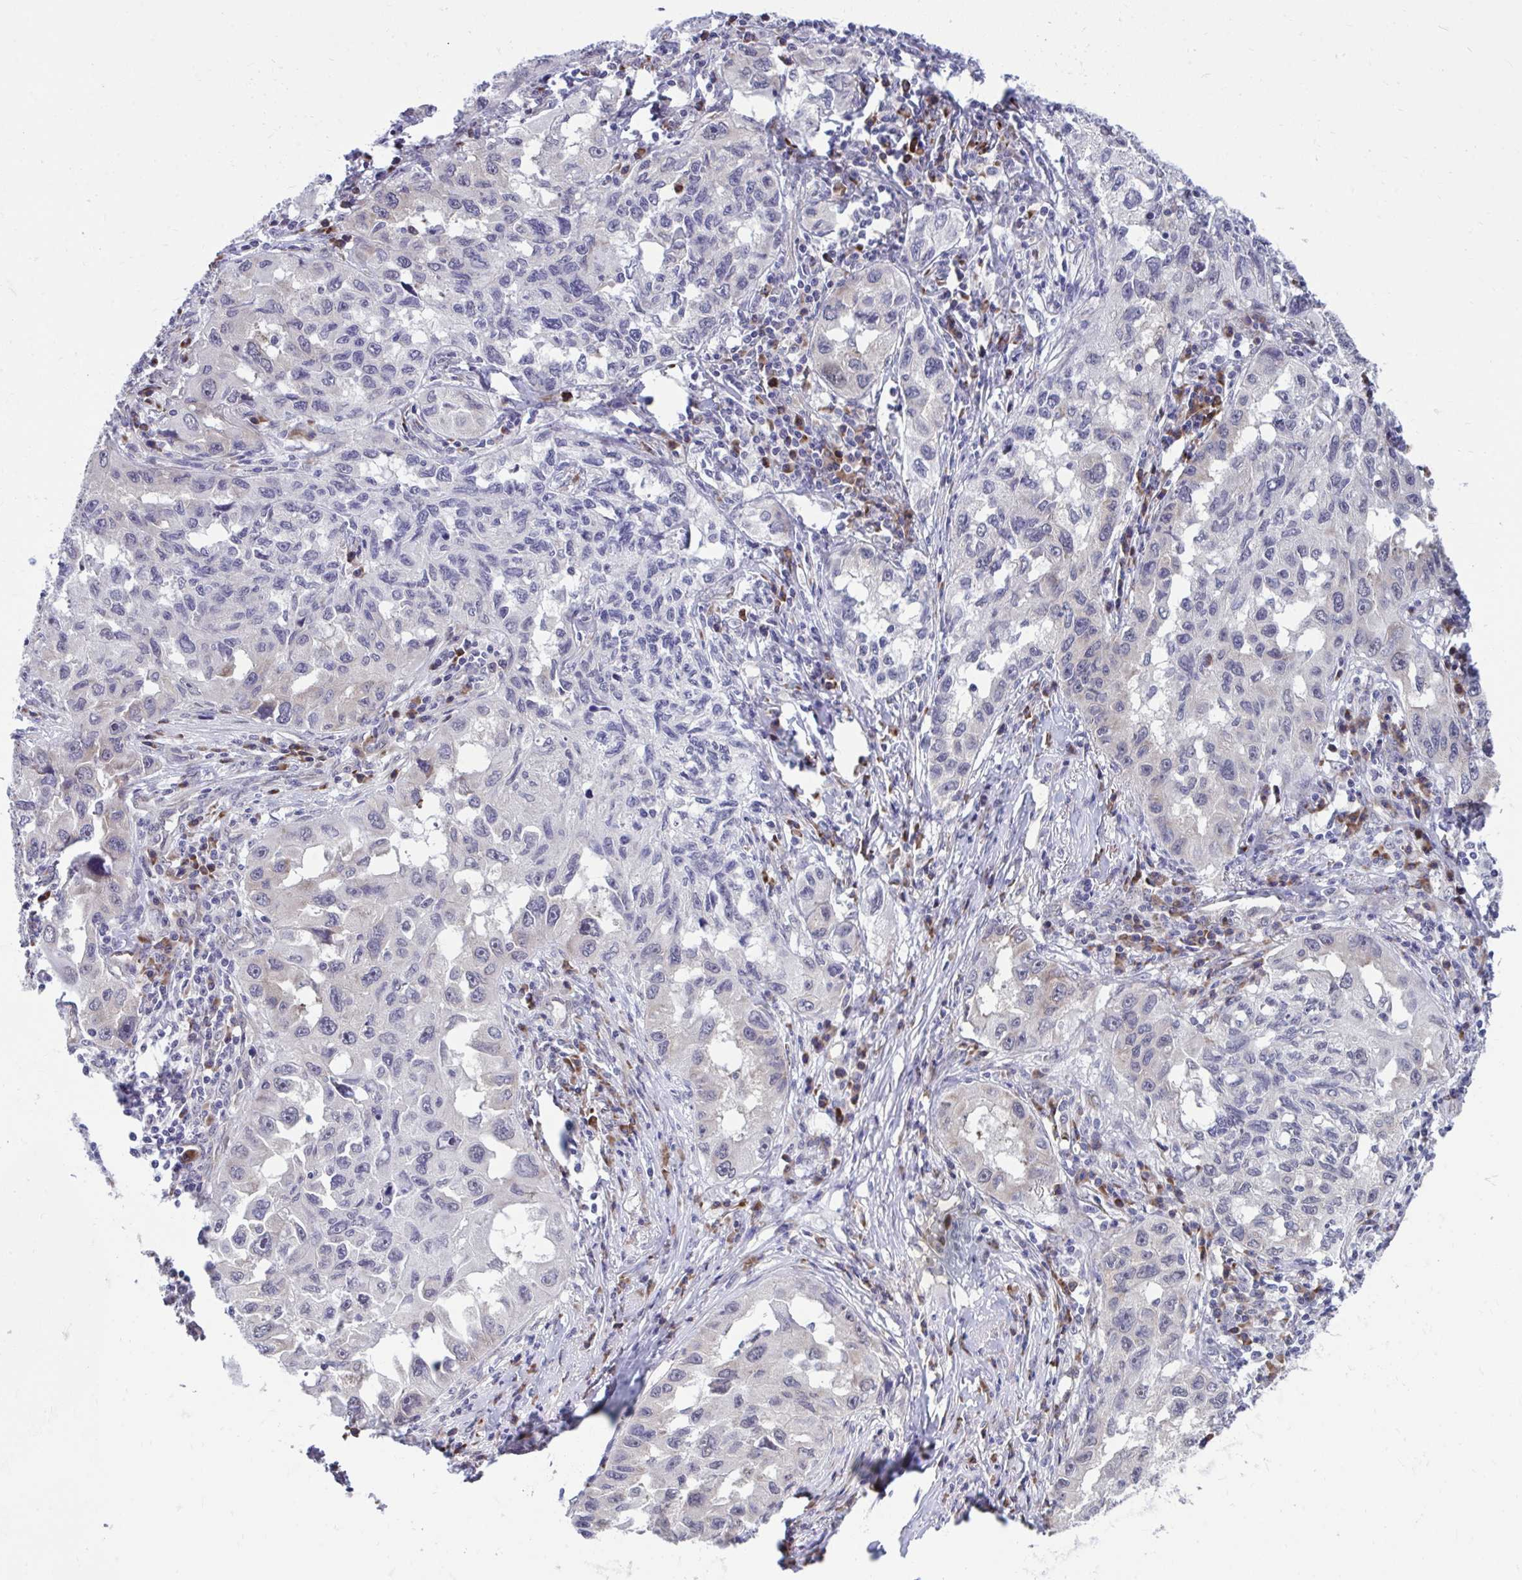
{"staining": {"intensity": "negative", "quantity": "none", "location": "none"}, "tissue": "lung cancer", "cell_type": "Tumor cells", "image_type": "cancer", "snomed": [{"axis": "morphology", "description": "Adenocarcinoma, NOS"}, {"axis": "topography", "description": "Lung"}], "caption": "Immunohistochemical staining of human lung cancer demonstrates no significant expression in tumor cells.", "gene": "SELENON", "patient": {"sex": "female", "age": 73}}